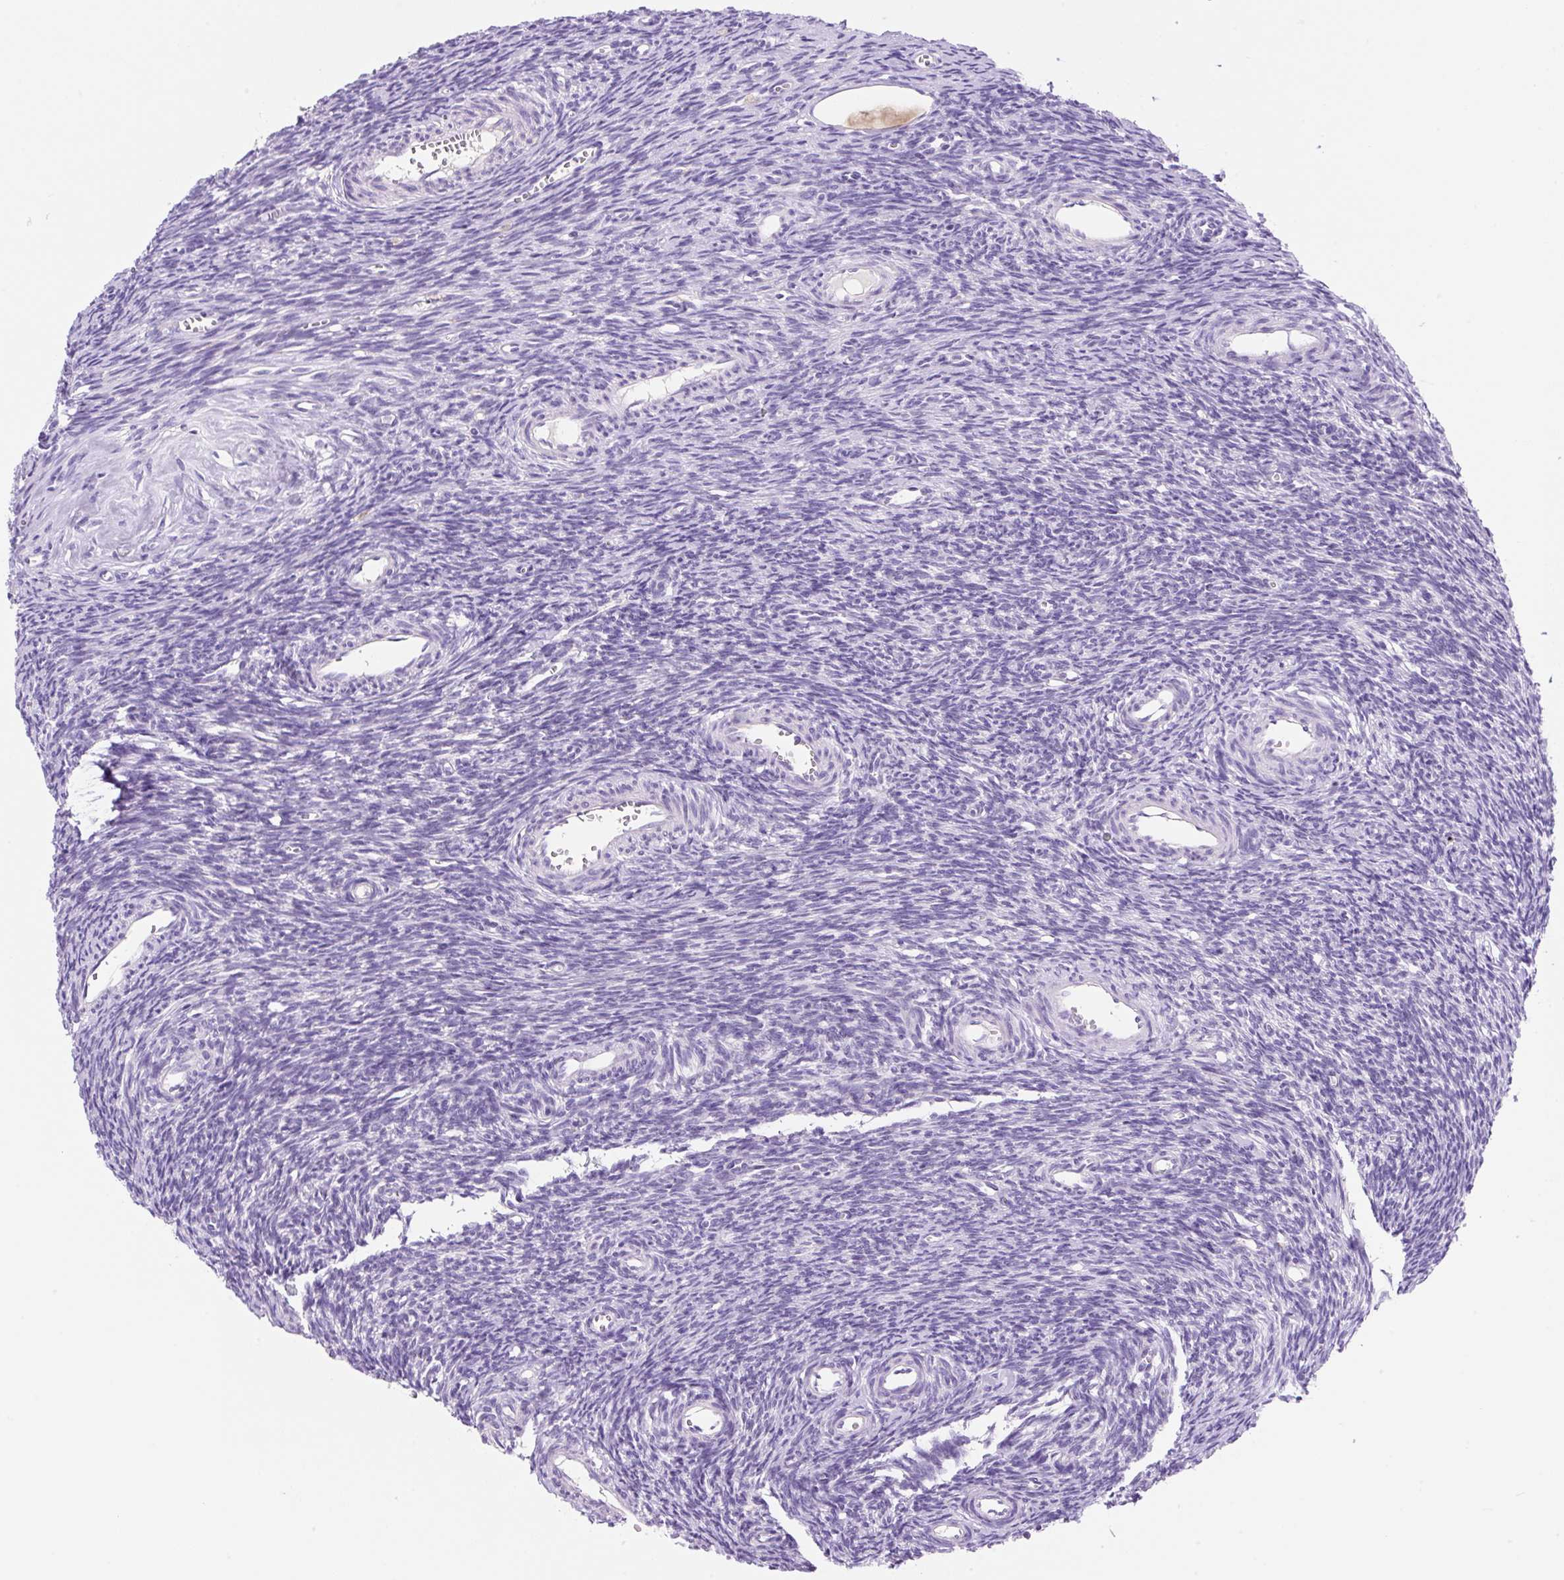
{"staining": {"intensity": "negative", "quantity": "none", "location": "none"}, "tissue": "ovary", "cell_type": "Ovarian stroma cells", "image_type": "normal", "snomed": [{"axis": "morphology", "description": "Normal tissue, NOS"}, {"axis": "topography", "description": "Ovary"}], "caption": "Histopathology image shows no significant protein staining in ovarian stroma cells of unremarkable ovary.", "gene": "NDST3", "patient": {"sex": "female", "age": 39}}